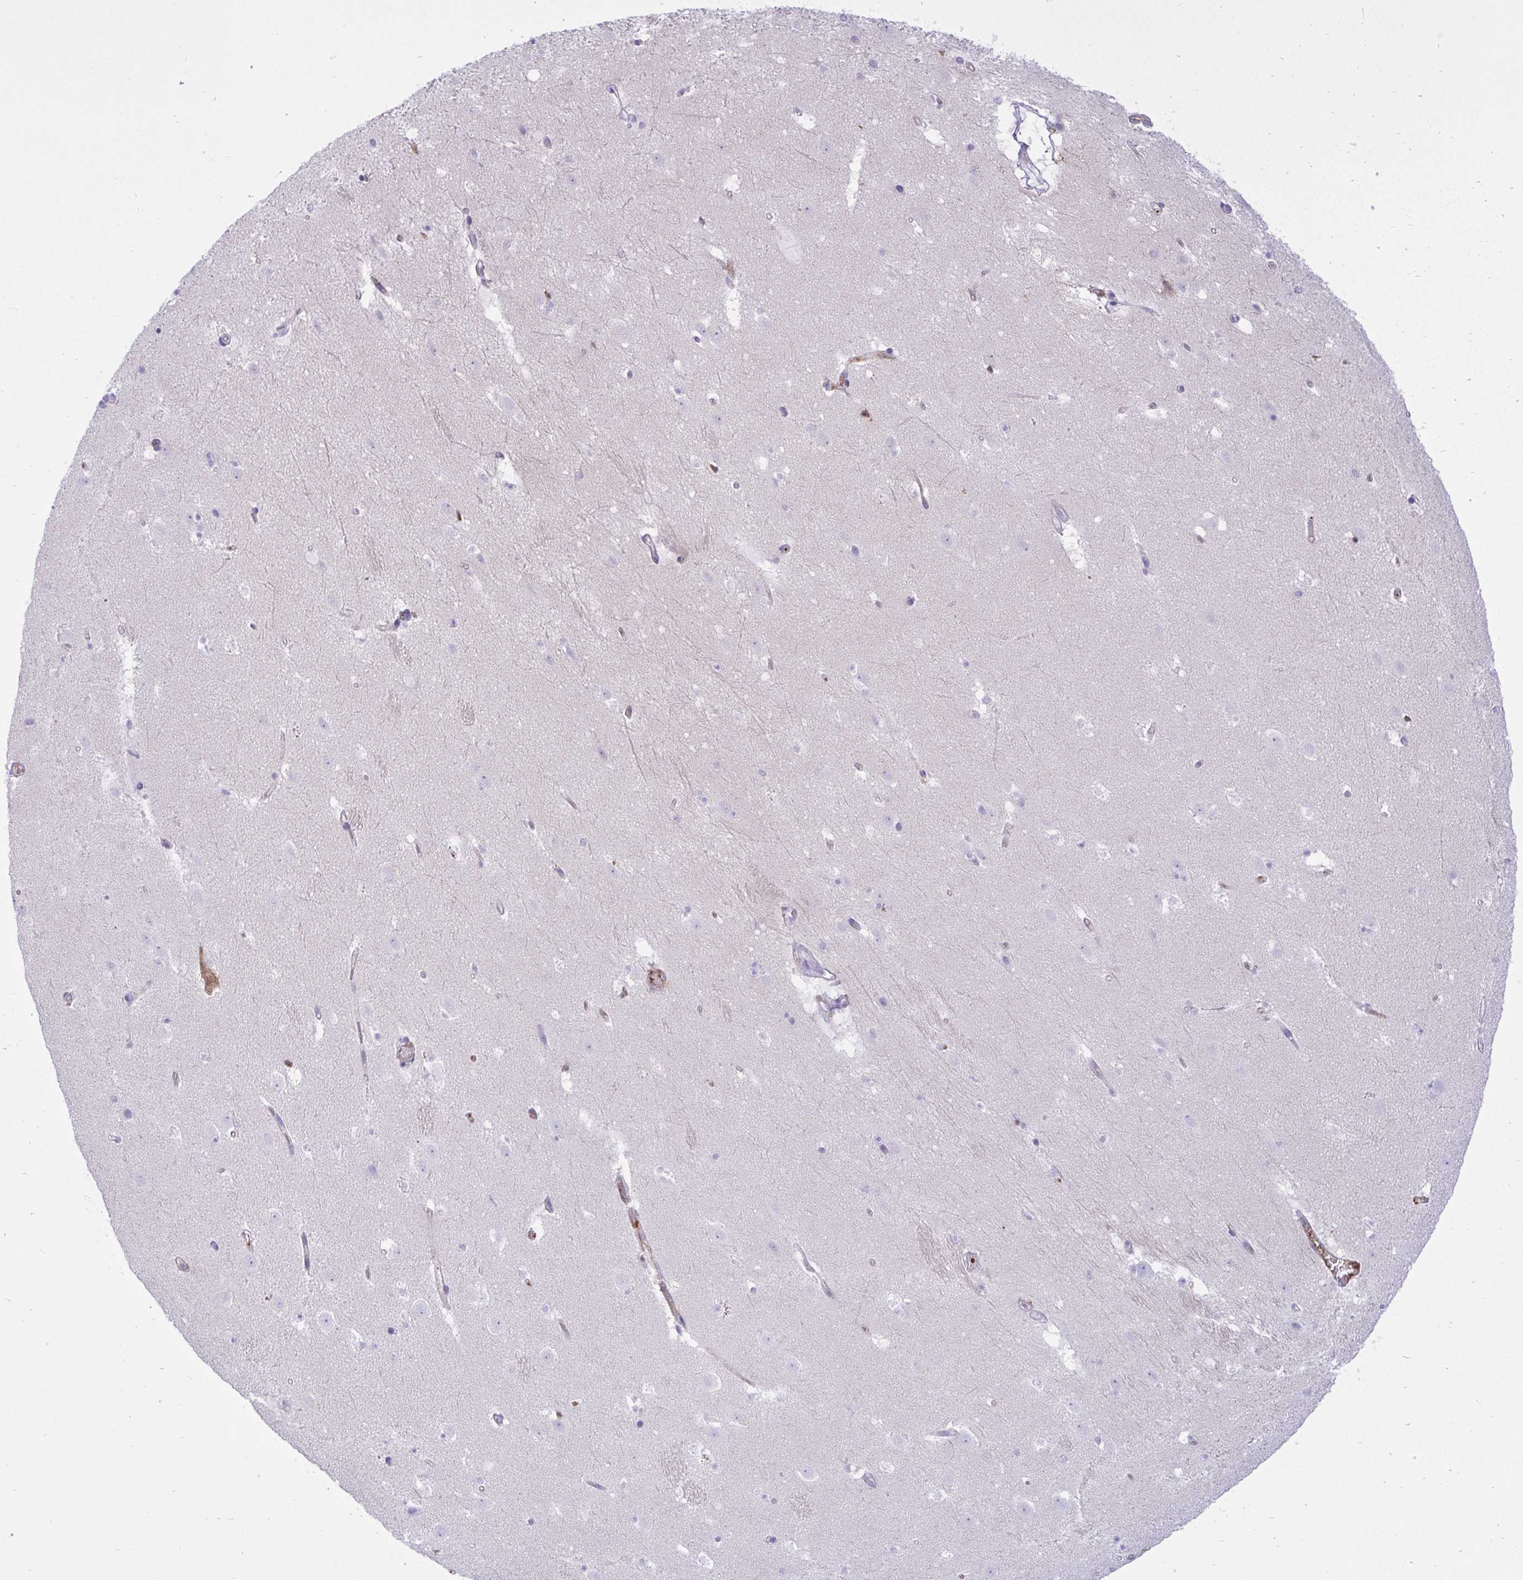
{"staining": {"intensity": "moderate", "quantity": "<25%", "location": "cytoplasmic/membranous"}, "tissue": "caudate", "cell_type": "Glial cells", "image_type": "normal", "snomed": [{"axis": "morphology", "description": "Normal tissue, NOS"}, {"axis": "topography", "description": "Lateral ventricle wall"}], "caption": "High-magnification brightfield microscopy of normal caudate stained with DAB (brown) and counterstained with hematoxylin (blue). glial cells exhibit moderate cytoplasmic/membranous expression is appreciated in about<25% of cells.", "gene": "F2", "patient": {"sex": "male", "age": 37}}